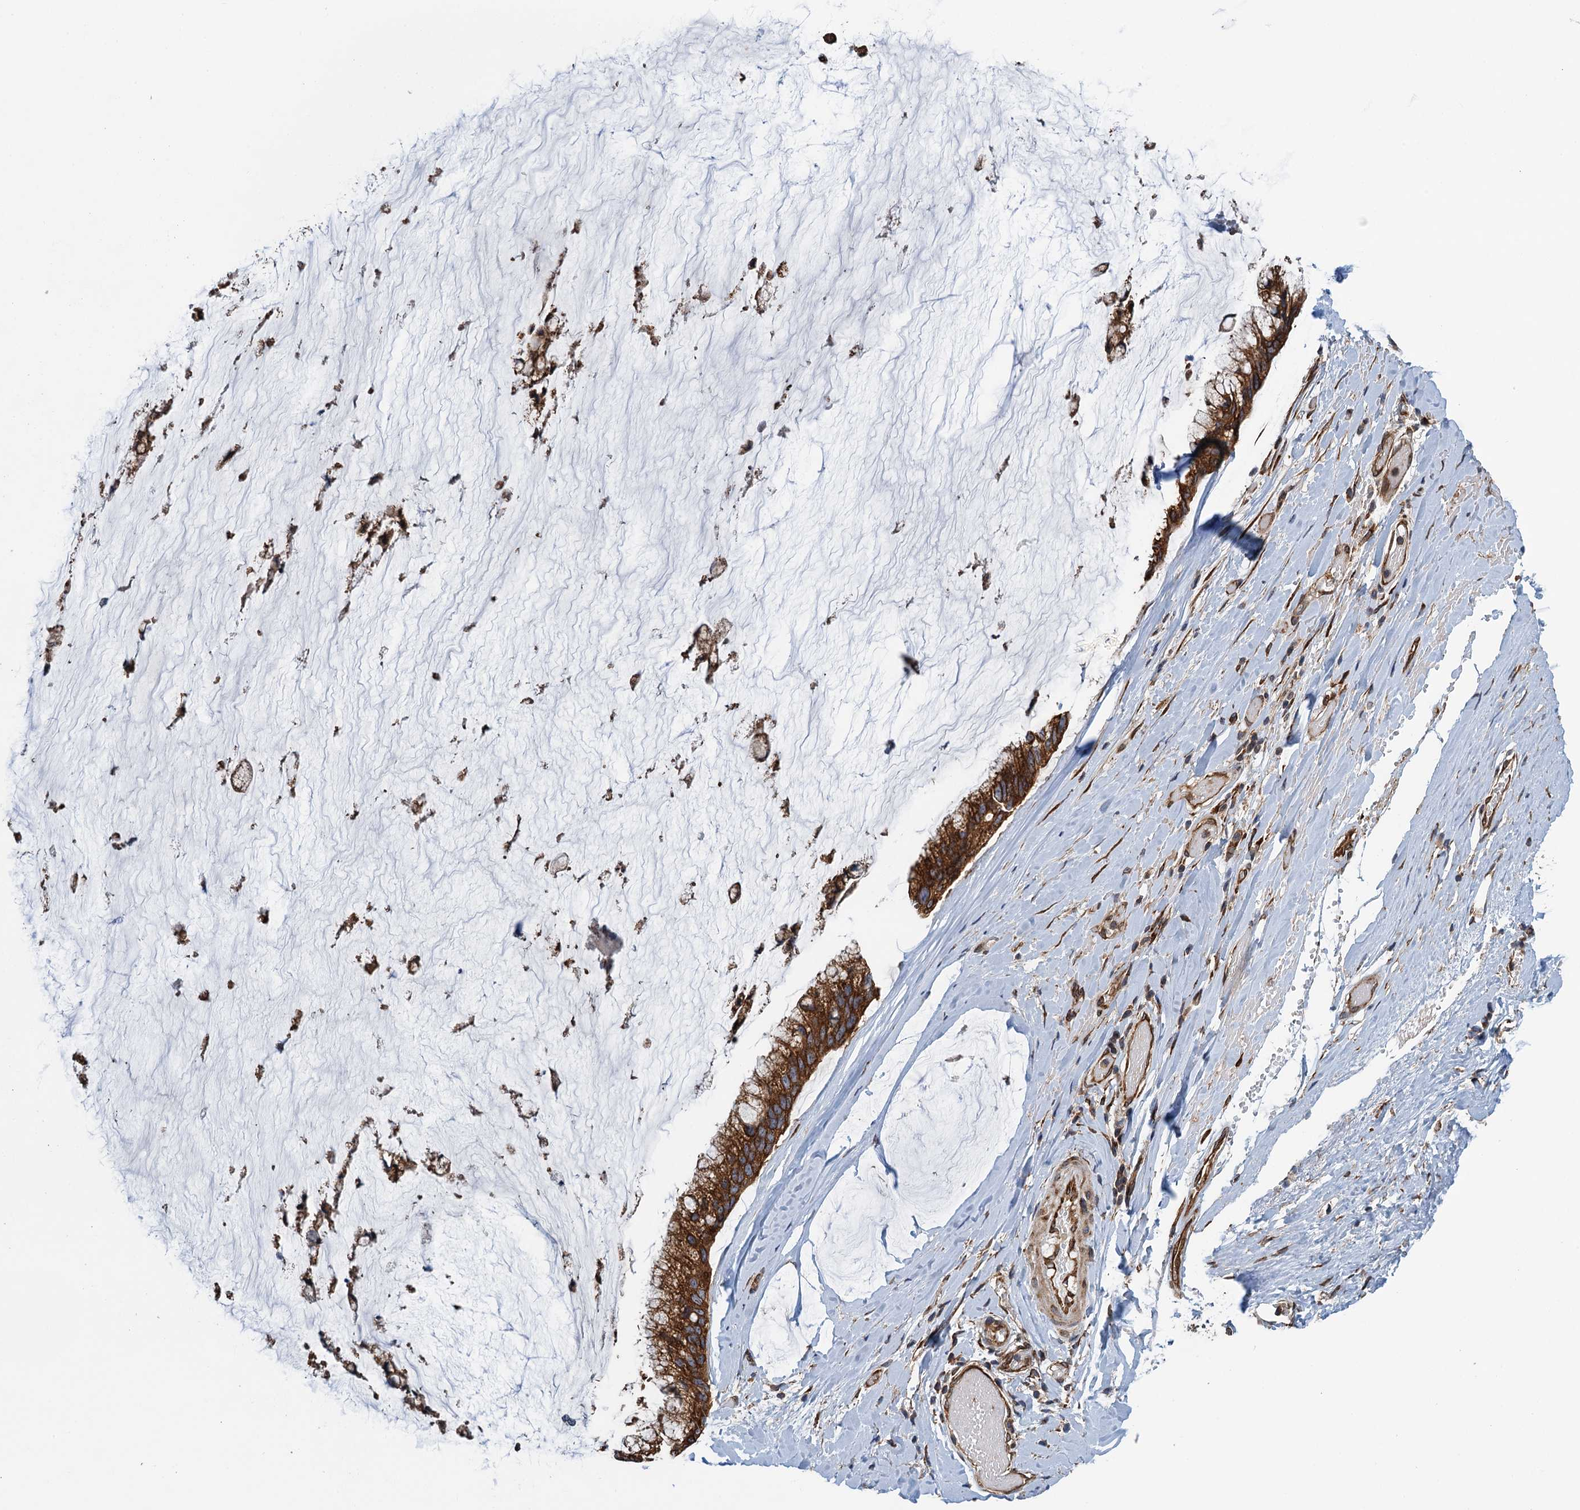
{"staining": {"intensity": "strong", "quantity": ">75%", "location": "cytoplasmic/membranous"}, "tissue": "ovarian cancer", "cell_type": "Tumor cells", "image_type": "cancer", "snomed": [{"axis": "morphology", "description": "Cystadenocarcinoma, mucinous, NOS"}, {"axis": "topography", "description": "Ovary"}], "caption": "Immunohistochemistry staining of ovarian mucinous cystadenocarcinoma, which reveals high levels of strong cytoplasmic/membranous staining in about >75% of tumor cells indicating strong cytoplasmic/membranous protein positivity. The staining was performed using DAB (3,3'-diaminobenzidine) (brown) for protein detection and nuclei were counterstained in hematoxylin (blue).", "gene": "MDM1", "patient": {"sex": "female", "age": 39}}